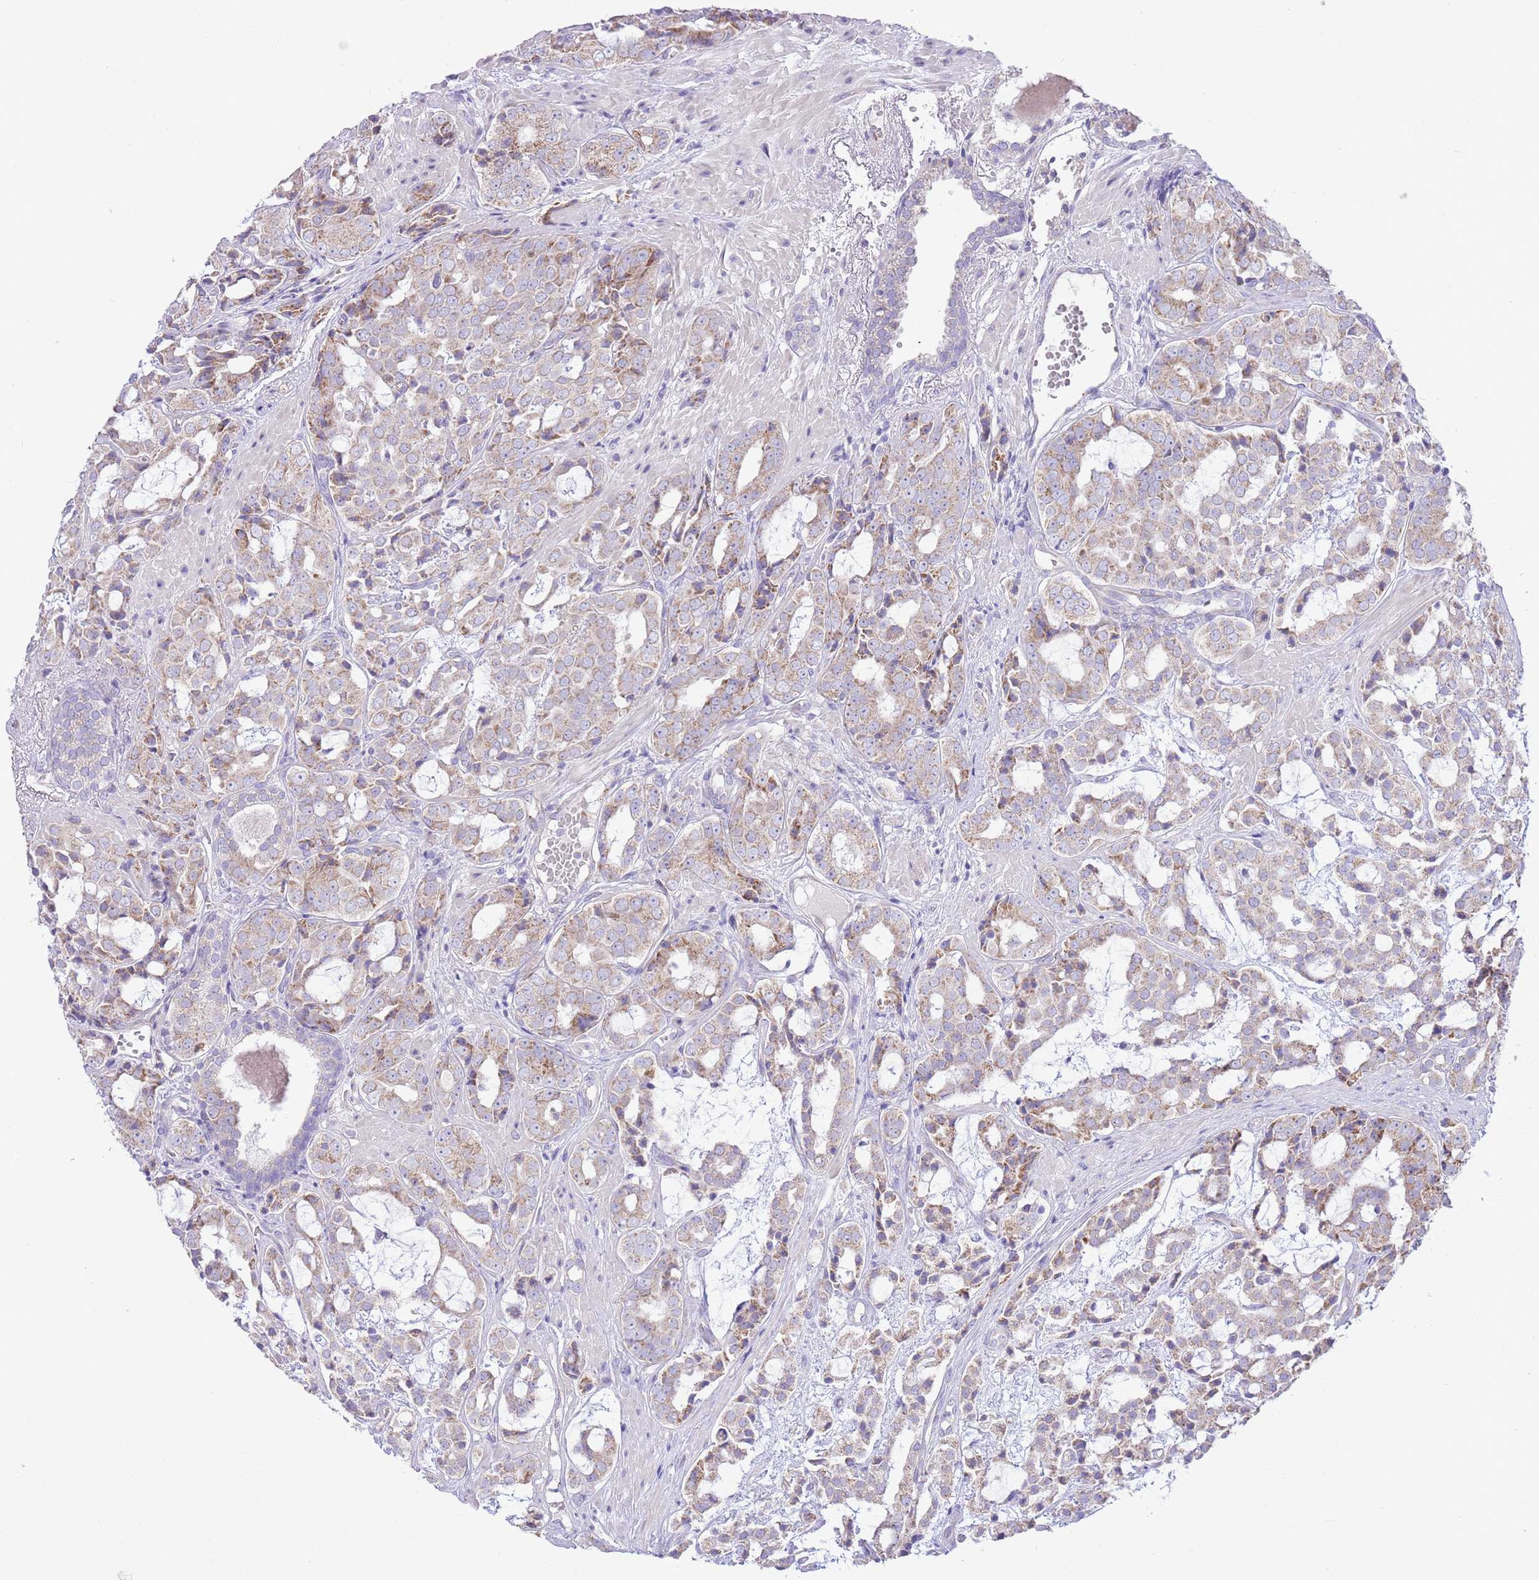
{"staining": {"intensity": "moderate", "quantity": "25%-75%", "location": "cytoplasmic/membranous"}, "tissue": "prostate cancer", "cell_type": "Tumor cells", "image_type": "cancer", "snomed": [{"axis": "morphology", "description": "Adenocarcinoma, High grade"}, {"axis": "topography", "description": "Prostate"}], "caption": "The immunohistochemical stain labels moderate cytoplasmic/membranous staining in tumor cells of prostate cancer tissue. The protein is shown in brown color, while the nuclei are stained blue.", "gene": "OAZ2", "patient": {"sex": "male", "age": 71}}